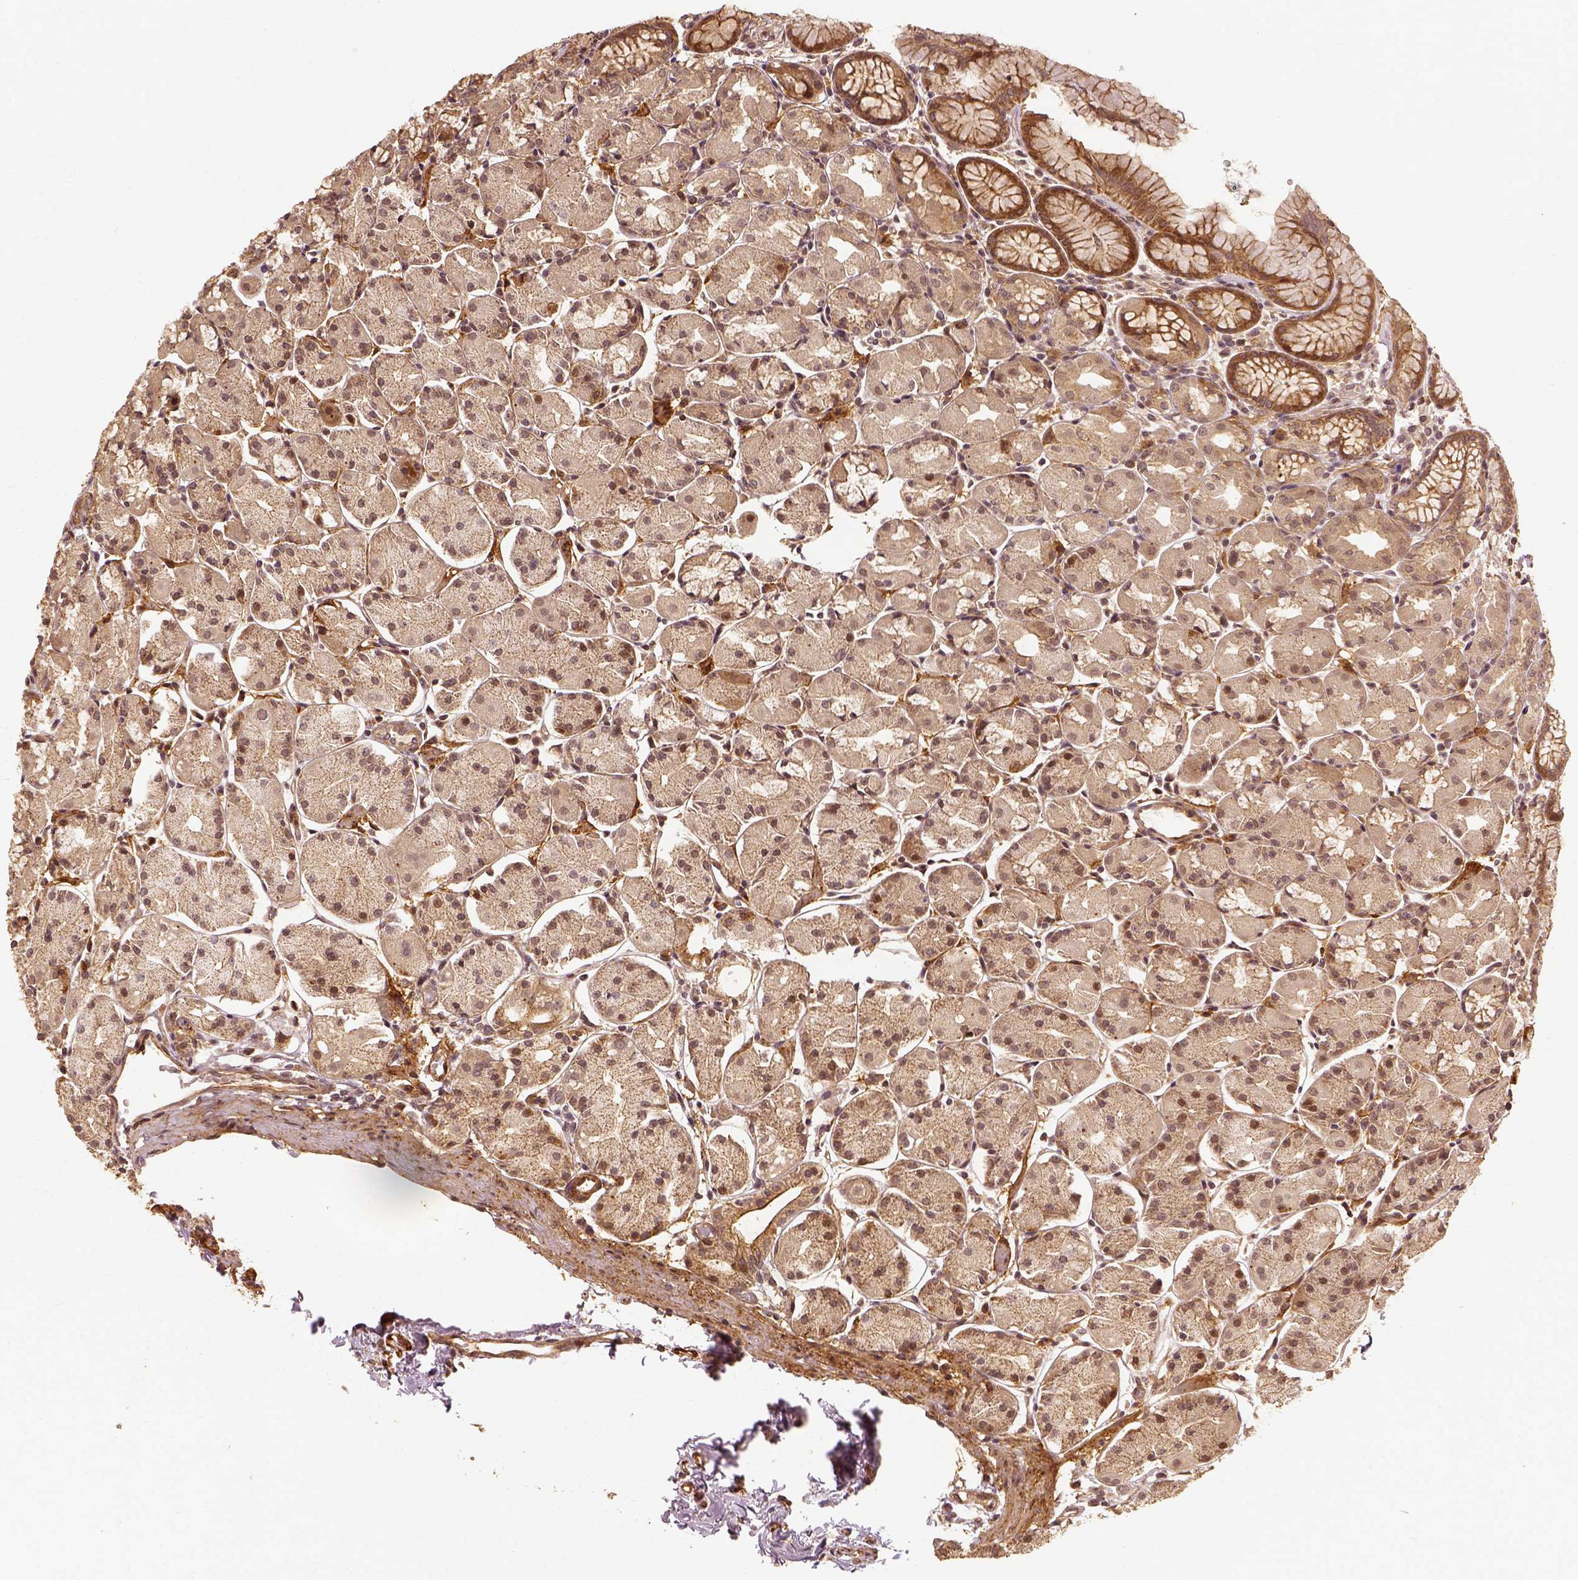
{"staining": {"intensity": "moderate", "quantity": ">75%", "location": "cytoplasmic/membranous,nuclear"}, "tissue": "stomach", "cell_type": "Glandular cells", "image_type": "normal", "snomed": [{"axis": "morphology", "description": "Normal tissue, NOS"}, {"axis": "topography", "description": "Stomach, upper"}], "caption": "This is an image of immunohistochemistry staining of normal stomach, which shows moderate positivity in the cytoplasmic/membranous,nuclear of glandular cells.", "gene": "VEGFA", "patient": {"sex": "male", "age": 47}}